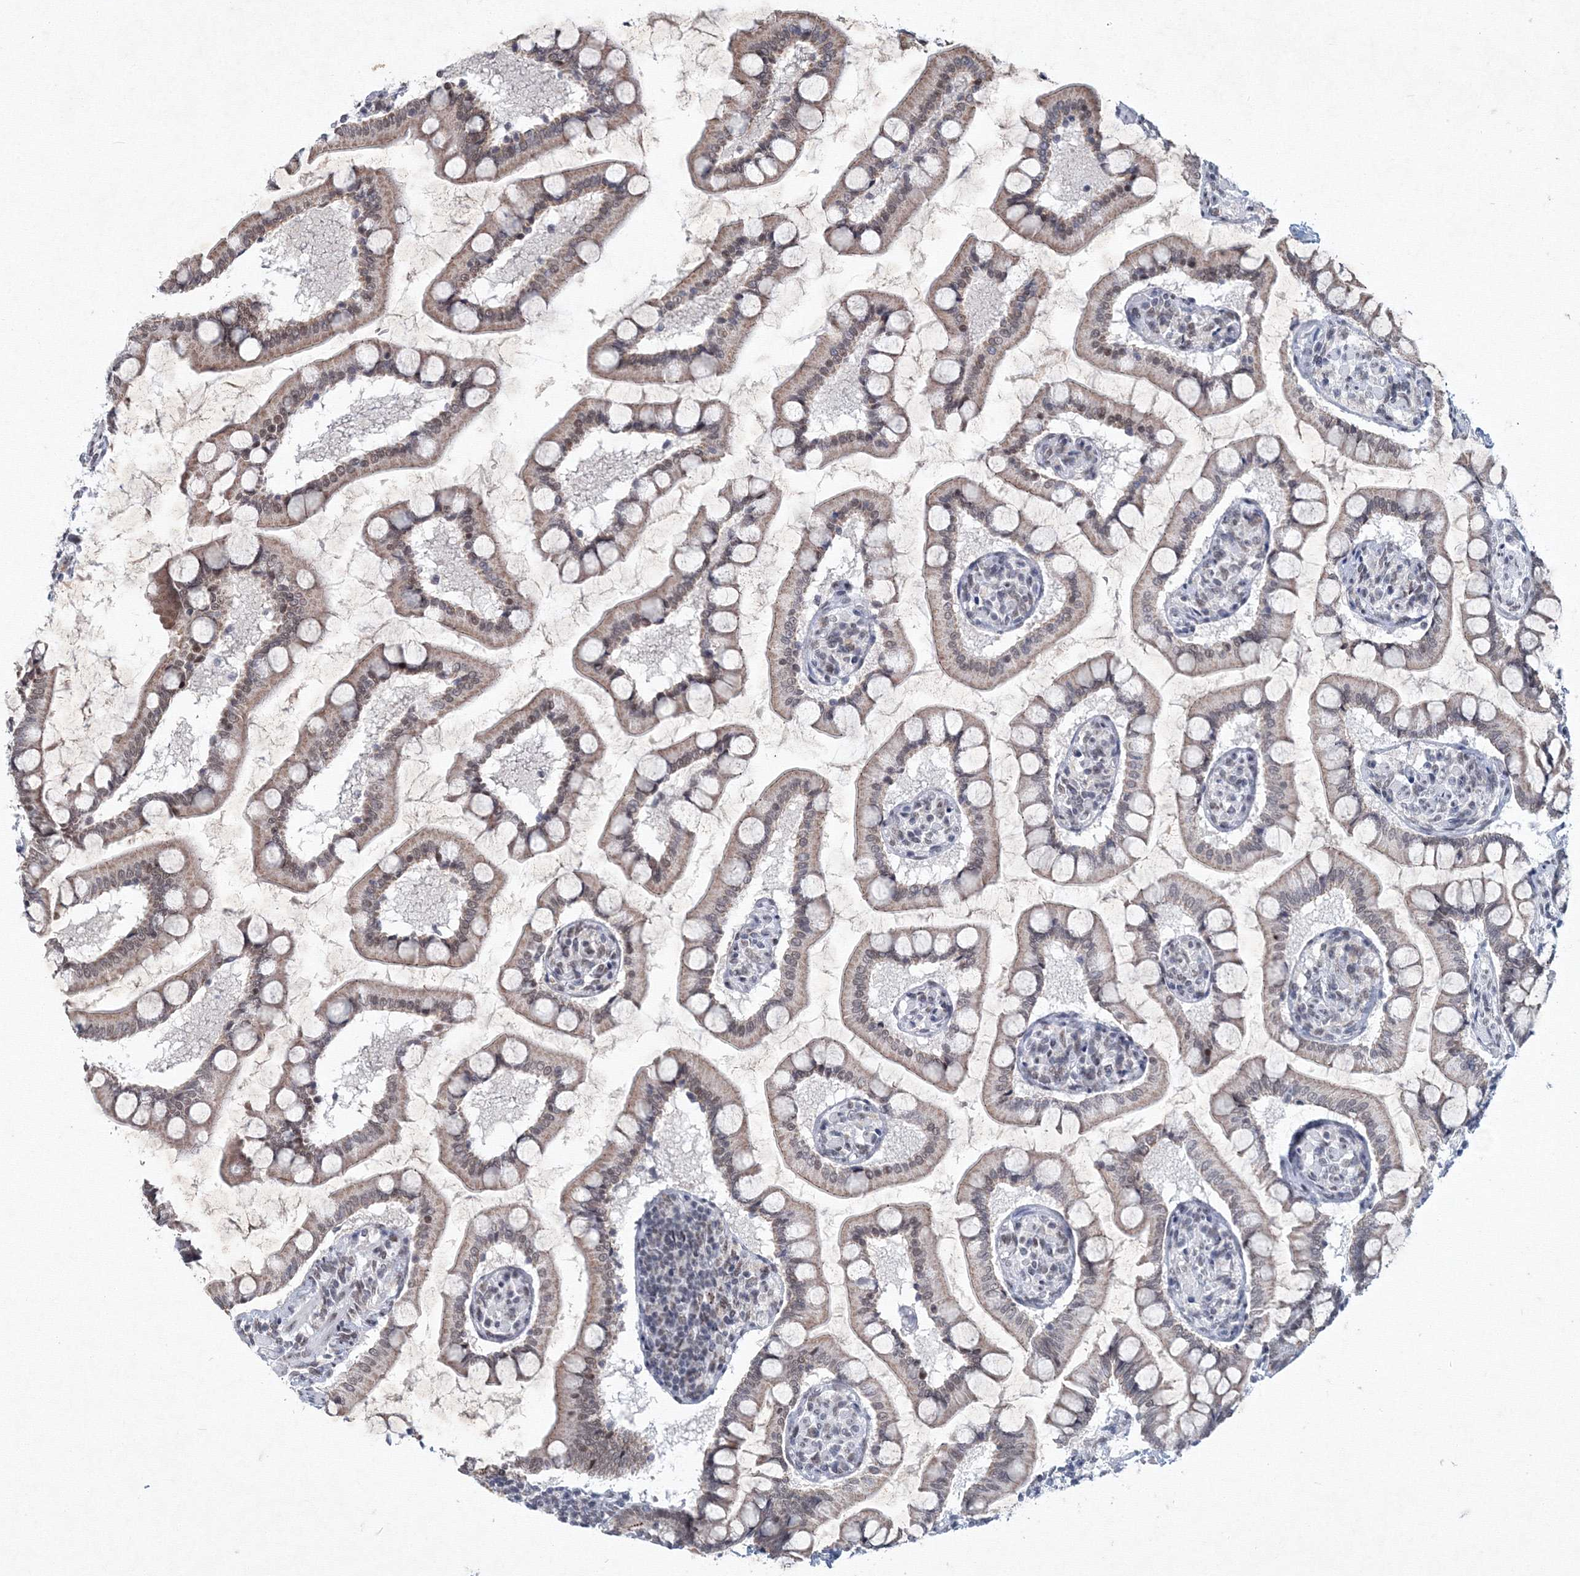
{"staining": {"intensity": "moderate", "quantity": "25%-75%", "location": "nuclear"}, "tissue": "small intestine", "cell_type": "Glandular cells", "image_type": "normal", "snomed": [{"axis": "morphology", "description": "Normal tissue, NOS"}, {"axis": "topography", "description": "Small intestine"}], "caption": "A histopathology image of human small intestine stained for a protein demonstrates moderate nuclear brown staining in glandular cells.", "gene": "SF3B6", "patient": {"sex": "male", "age": 41}}